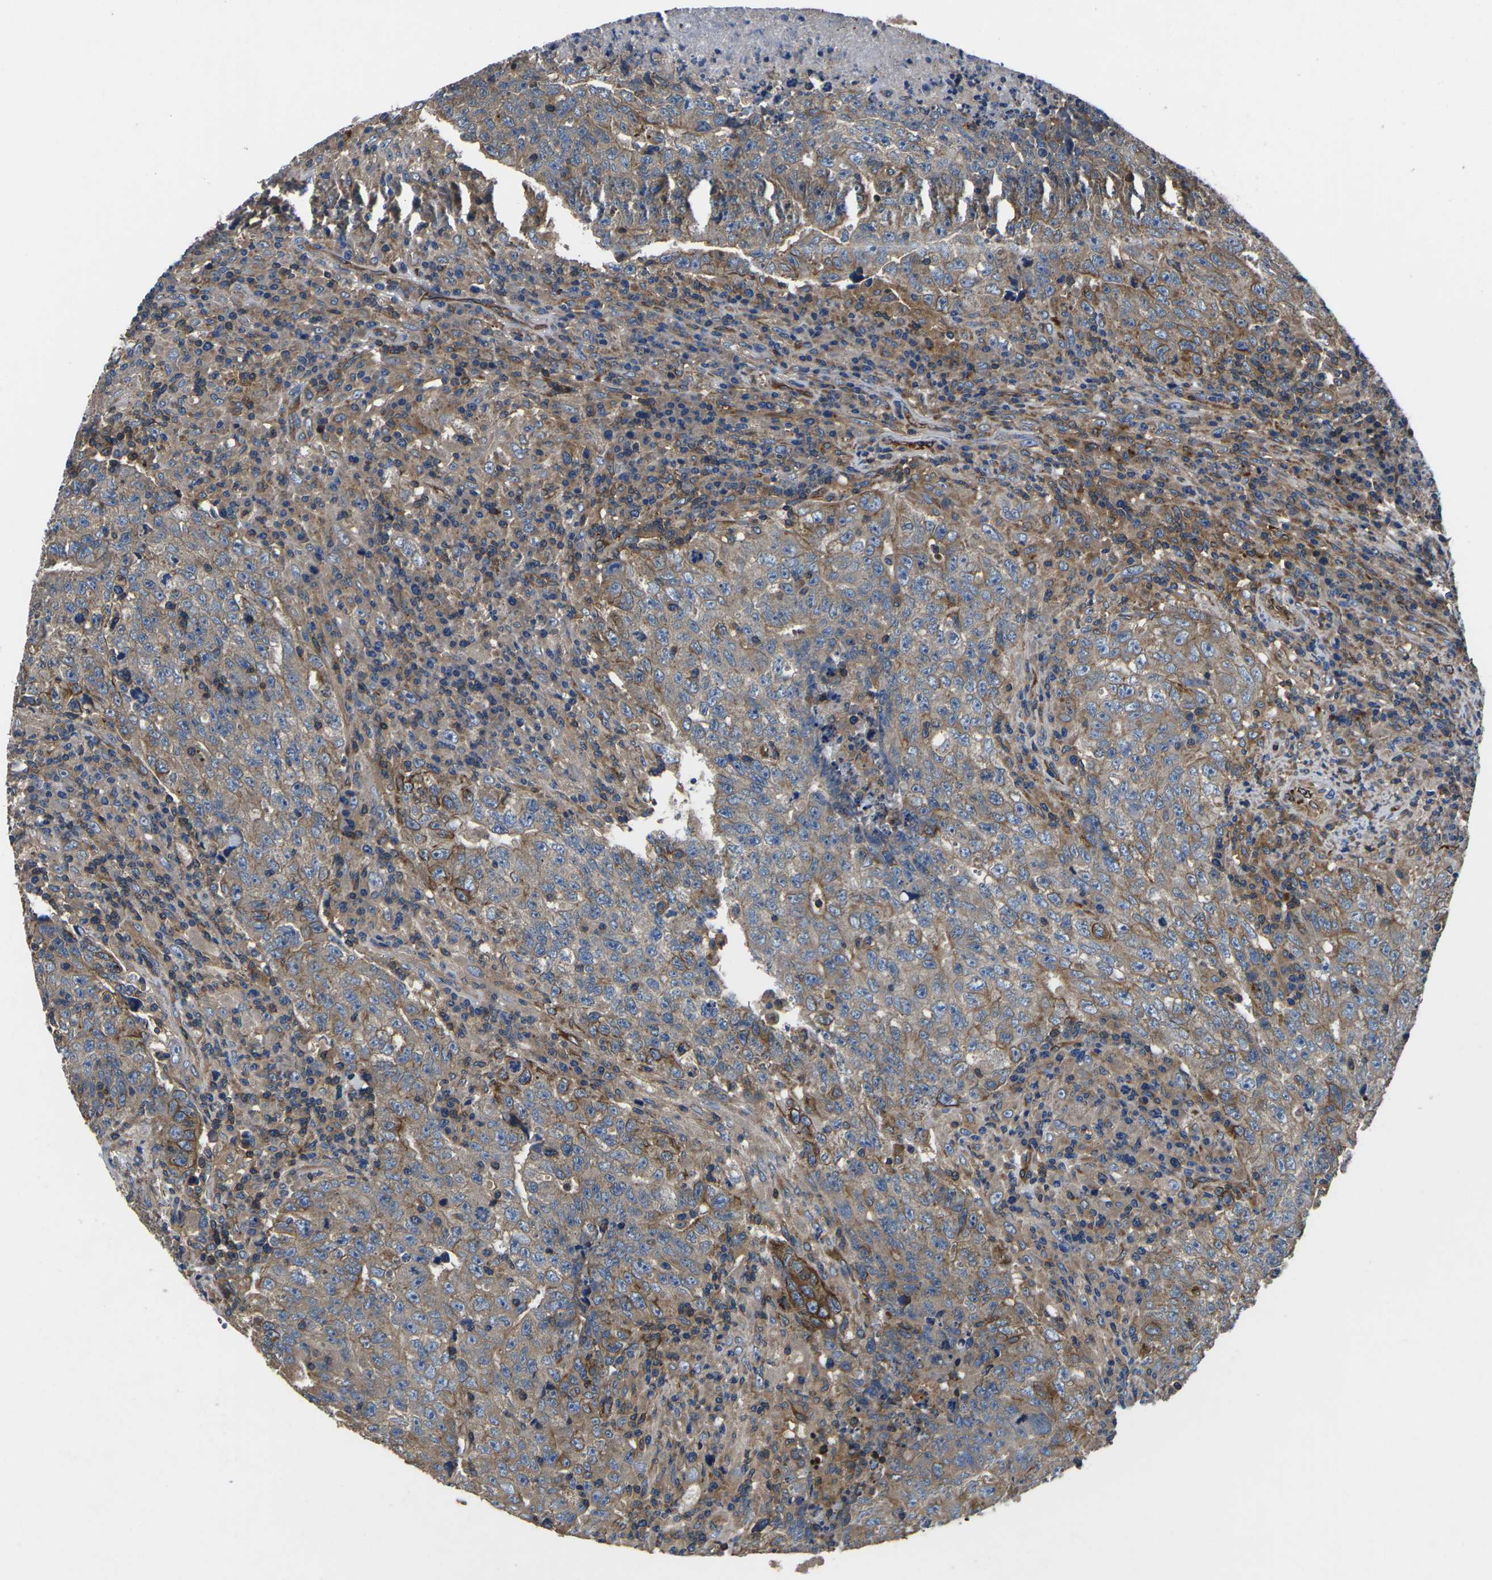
{"staining": {"intensity": "moderate", "quantity": ">75%", "location": "cytoplasmic/membranous"}, "tissue": "testis cancer", "cell_type": "Tumor cells", "image_type": "cancer", "snomed": [{"axis": "morphology", "description": "Necrosis, NOS"}, {"axis": "morphology", "description": "Carcinoma, Embryonal, NOS"}, {"axis": "topography", "description": "Testis"}], "caption": "An immunohistochemistry (IHC) photomicrograph of neoplastic tissue is shown. Protein staining in brown shows moderate cytoplasmic/membranous positivity in testis embryonal carcinoma within tumor cells.", "gene": "KCNJ15", "patient": {"sex": "male", "age": 19}}